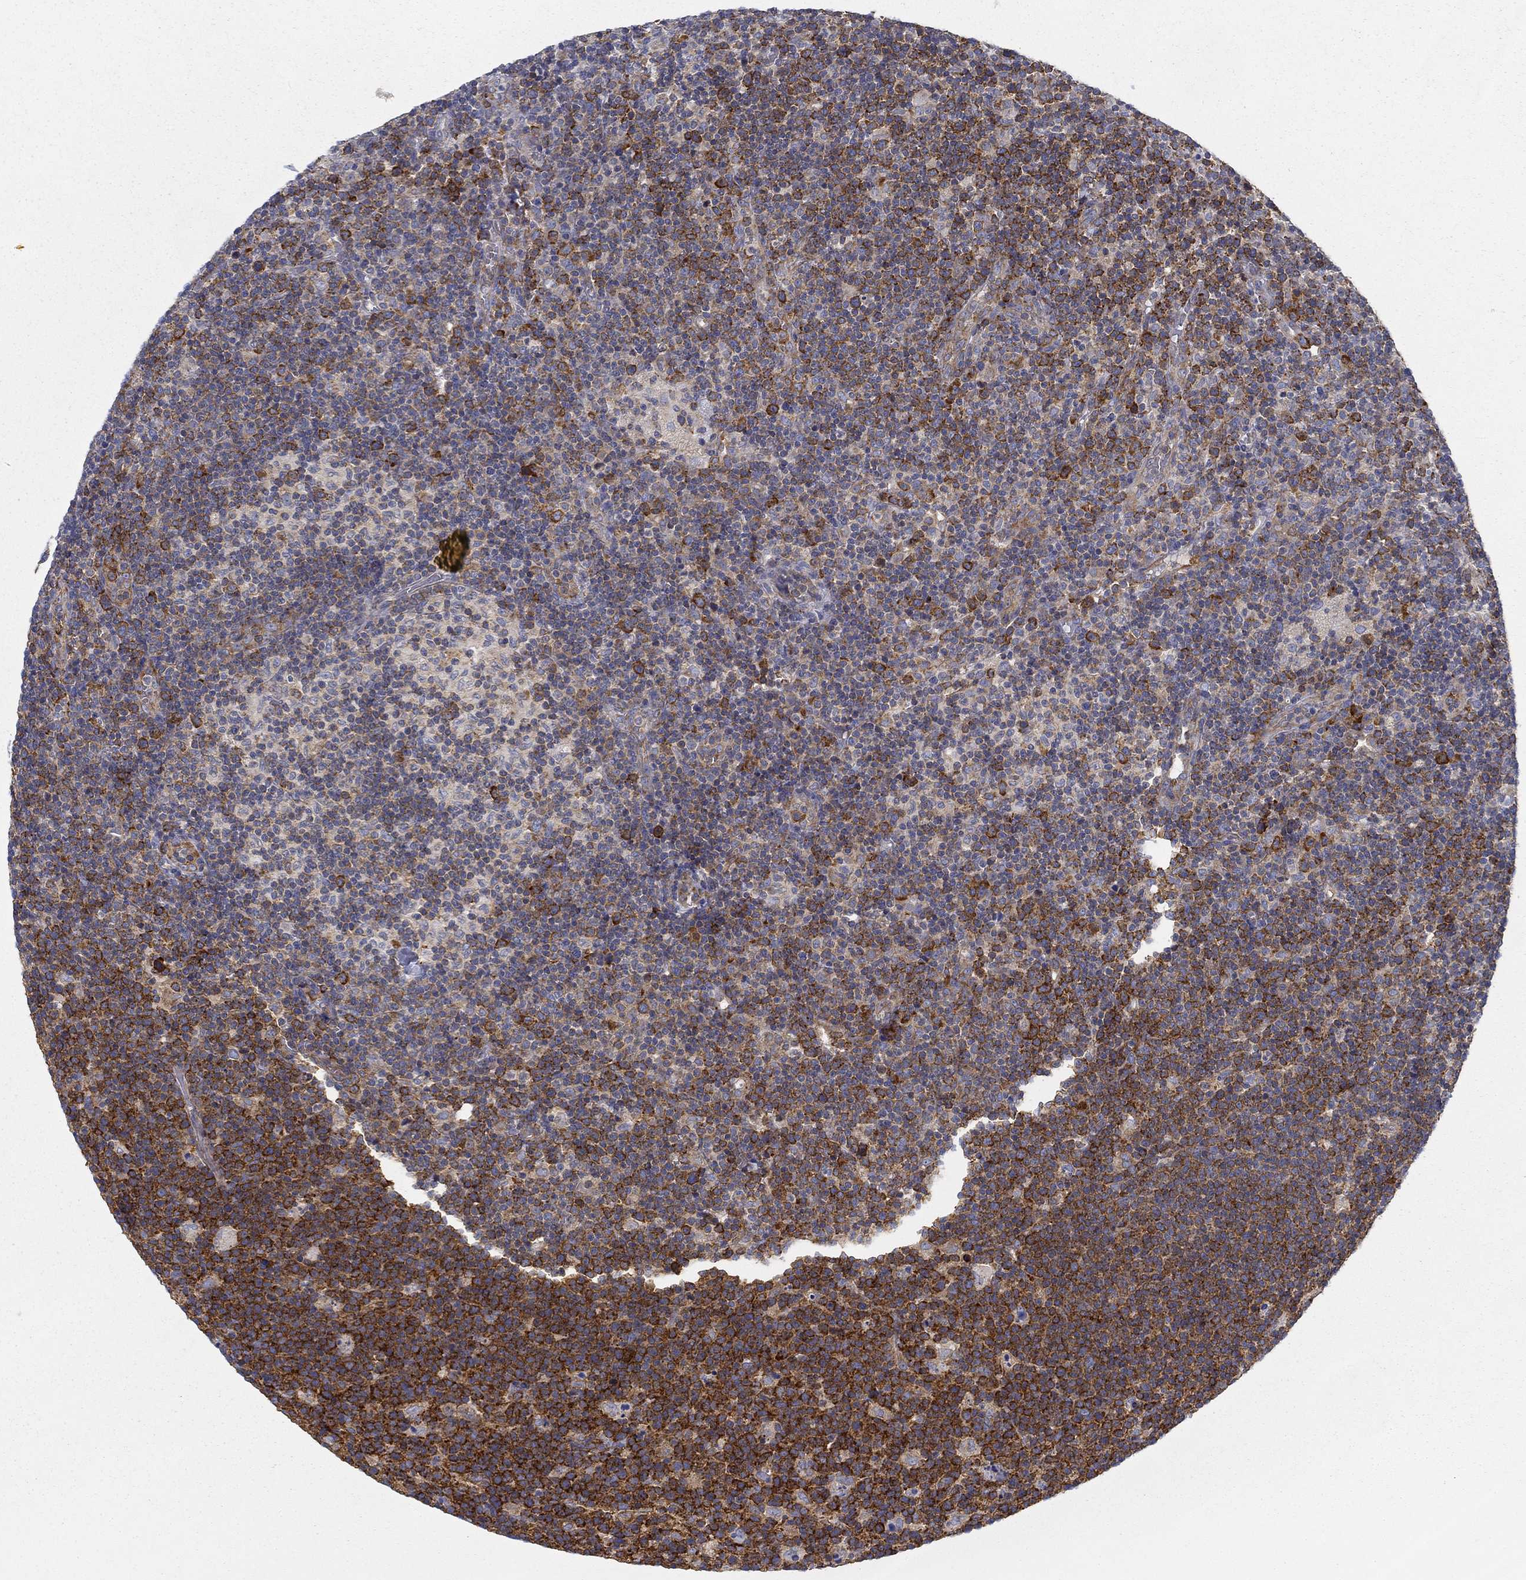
{"staining": {"intensity": "strong", "quantity": "25%-75%", "location": "cytoplasmic/membranous"}, "tissue": "lymphoma", "cell_type": "Tumor cells", "image_type": "cancer", "snomed": [{"axis": "morphology", "description": "Malignant lymphoma, non-Hodgkin's type, High grade"}, {"axis": "topography", "description": "Lymph node"}], "caption": "High-grade malignant lymphoma, non-Hodgkin's type was stained to show a protein in brown. There is high levels of strong cytoplasmic/membranous positivity in approximately 25%-75% of tumor cells. (DAB (3,3'-diaminobenzidine) IHC with brightfield microscopy, high magnification).", "gene": "FXR1", "patient": {"sex": "male", "age": 61}}